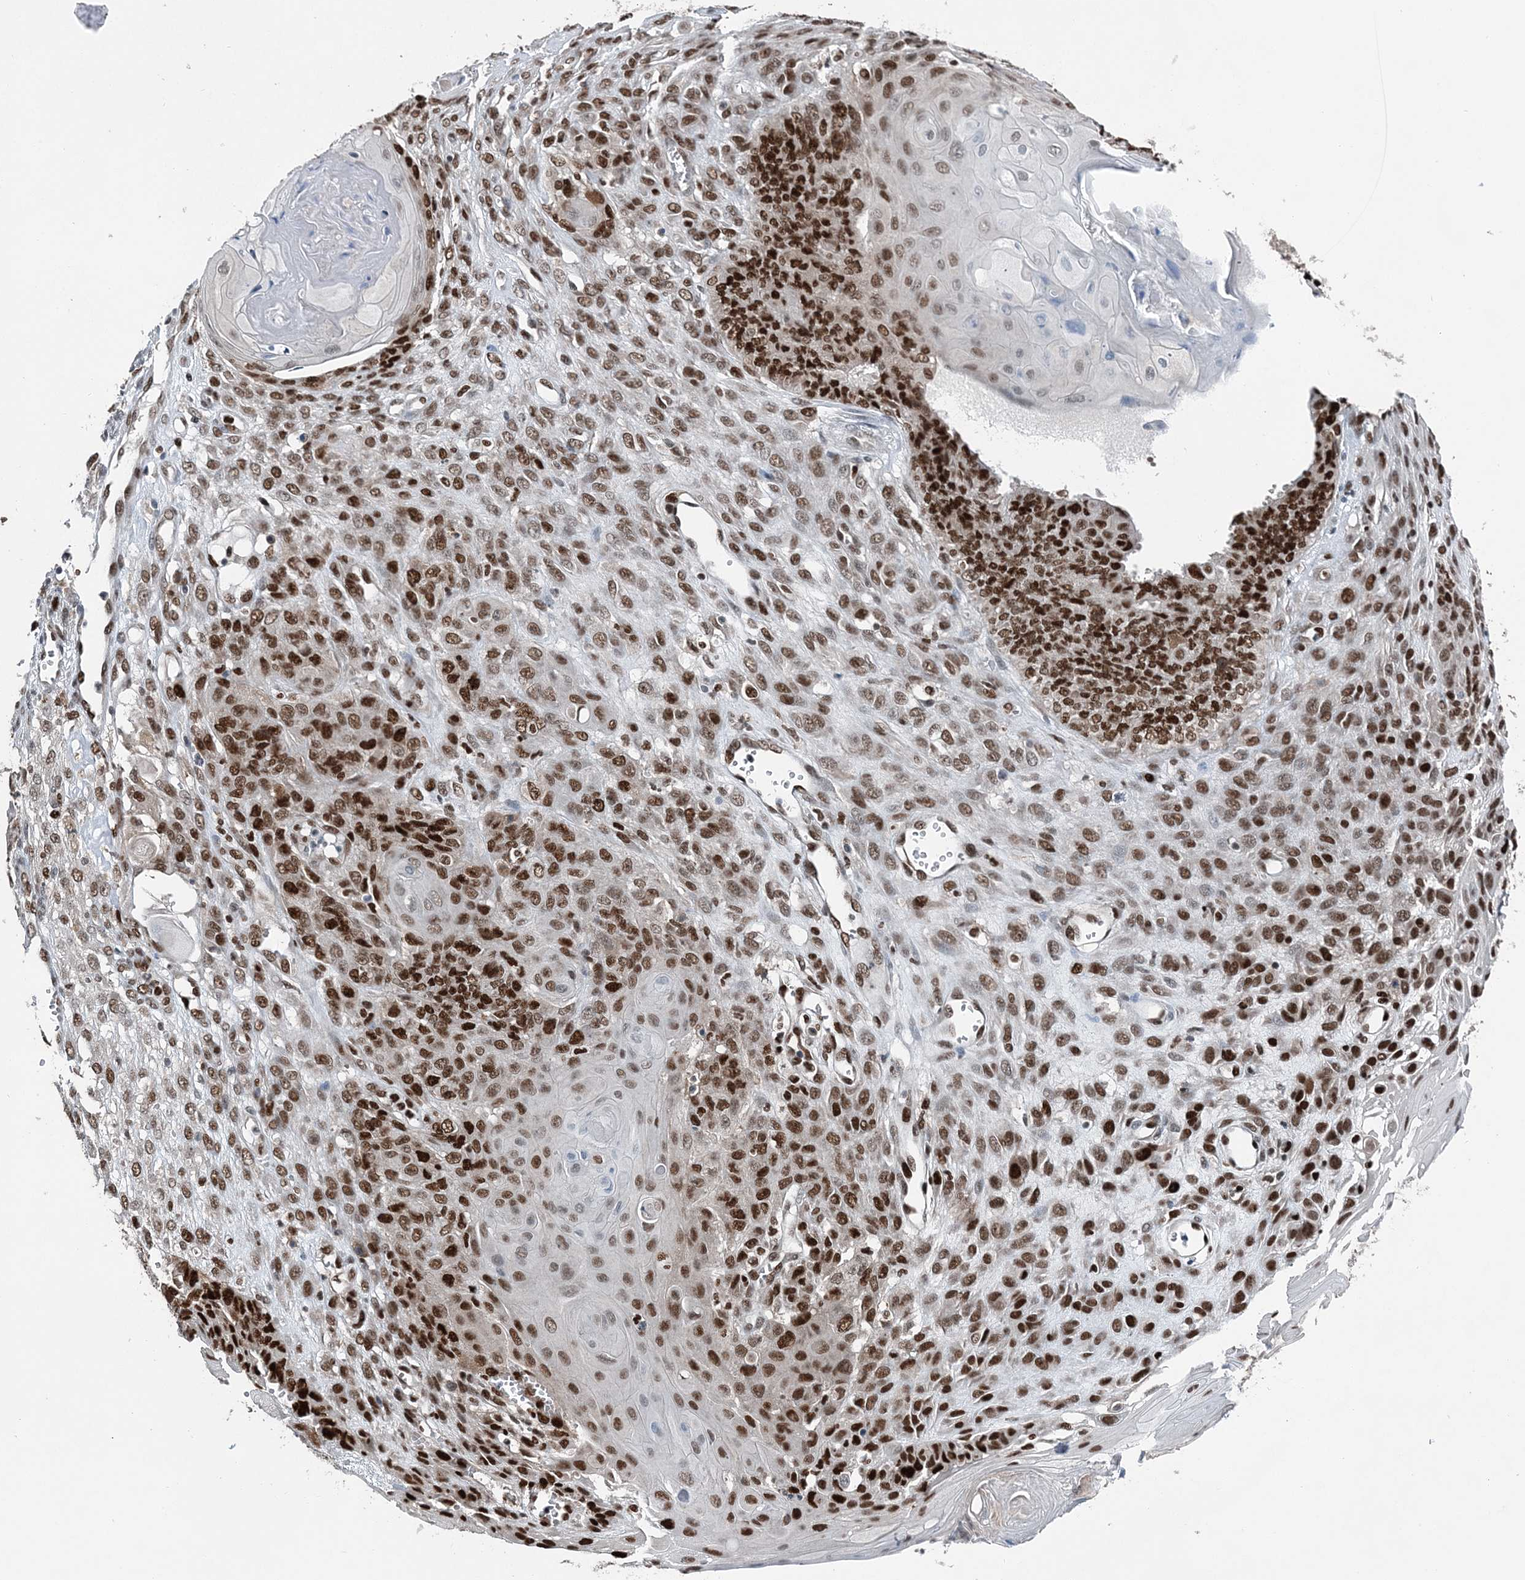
{"staining": {"intensity": "strong", "quantity": "25%-75%", "location": "nuclear"}, "tissue": "endometrial cancer", "cell_type": "Tumor cells", "image_type": "cancer", "snomed": [{"axis": "morphology", "description": "Adenocarcinoma, NOS"}, {"axis": "topography", "description": "Endometrium"}], "caption": "A high-resolution image shows immunohistochemistry staining of endometrial cancer (adenocarcinoma), which shows strong nuclear expression in approximately 25%-75% of tumor cells.", "gene": "HAT1", "patient": {"sex": "female", "age": 32}}